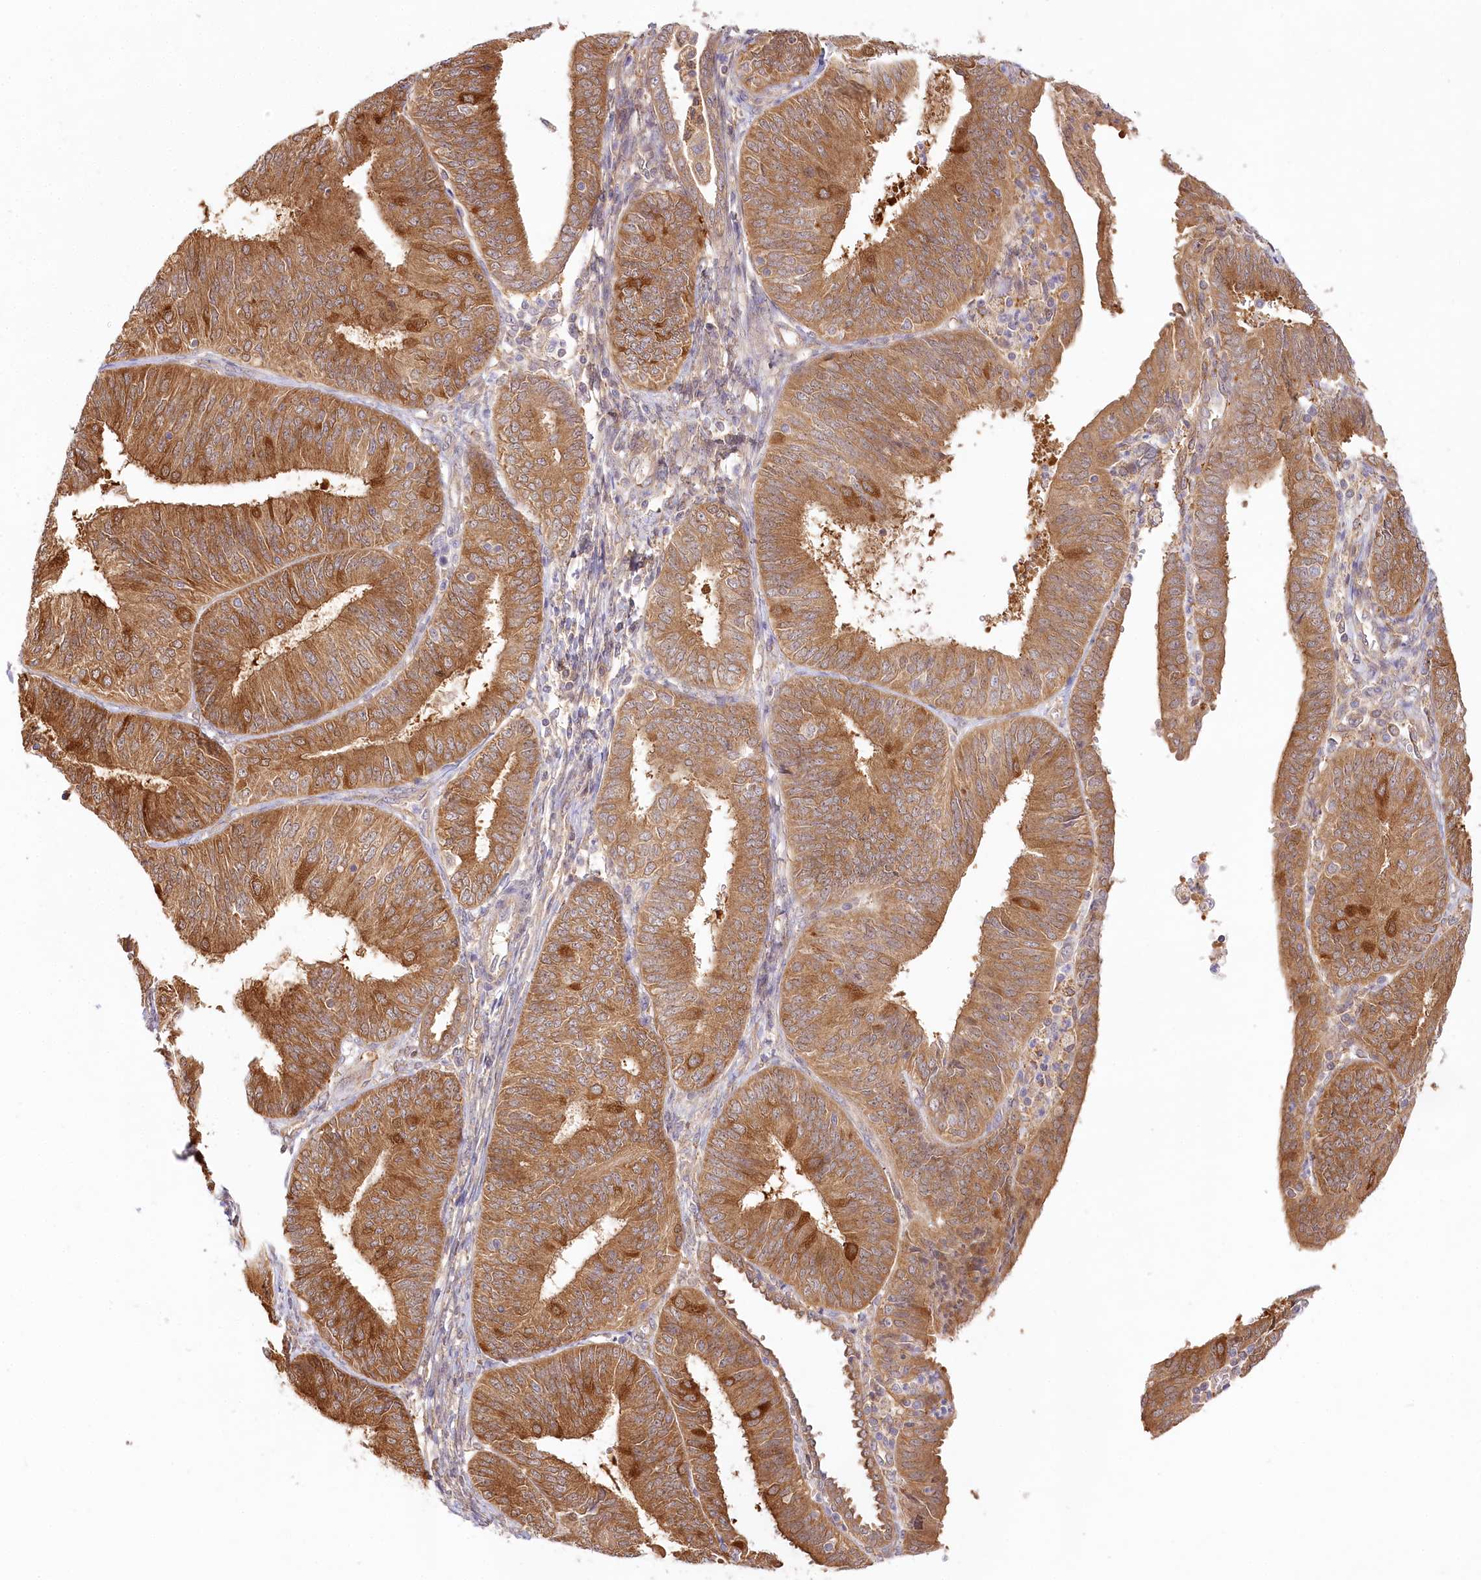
{"staining": {"intensity": "moderate", "quantity": ">75%", "location": "cytoplasmic/membranous"}, "tissue": "endometrial cancer", "cell_type": "Tumor cells", "image_type": "cancer", "snomed": [{"axis": "morphology", "description": "Adenocarcinoma, NOS"}, {"axis": "topography", "description": "Endometrium"}], "caption": "Immunohistochemical staining of adenocarcinoma (endometrial) demonstrates medium levels of moderate cytoplasmic/membranous staining in about >75% of tumor cells. (Stains: DAB (3,3'-diaminobenzidine) in brown, nuclei in blue, Microscopy: brightfield microscopy at high magnification).", "gene": "INPP4B", "patient": {"sex": "female", "age": 58}}